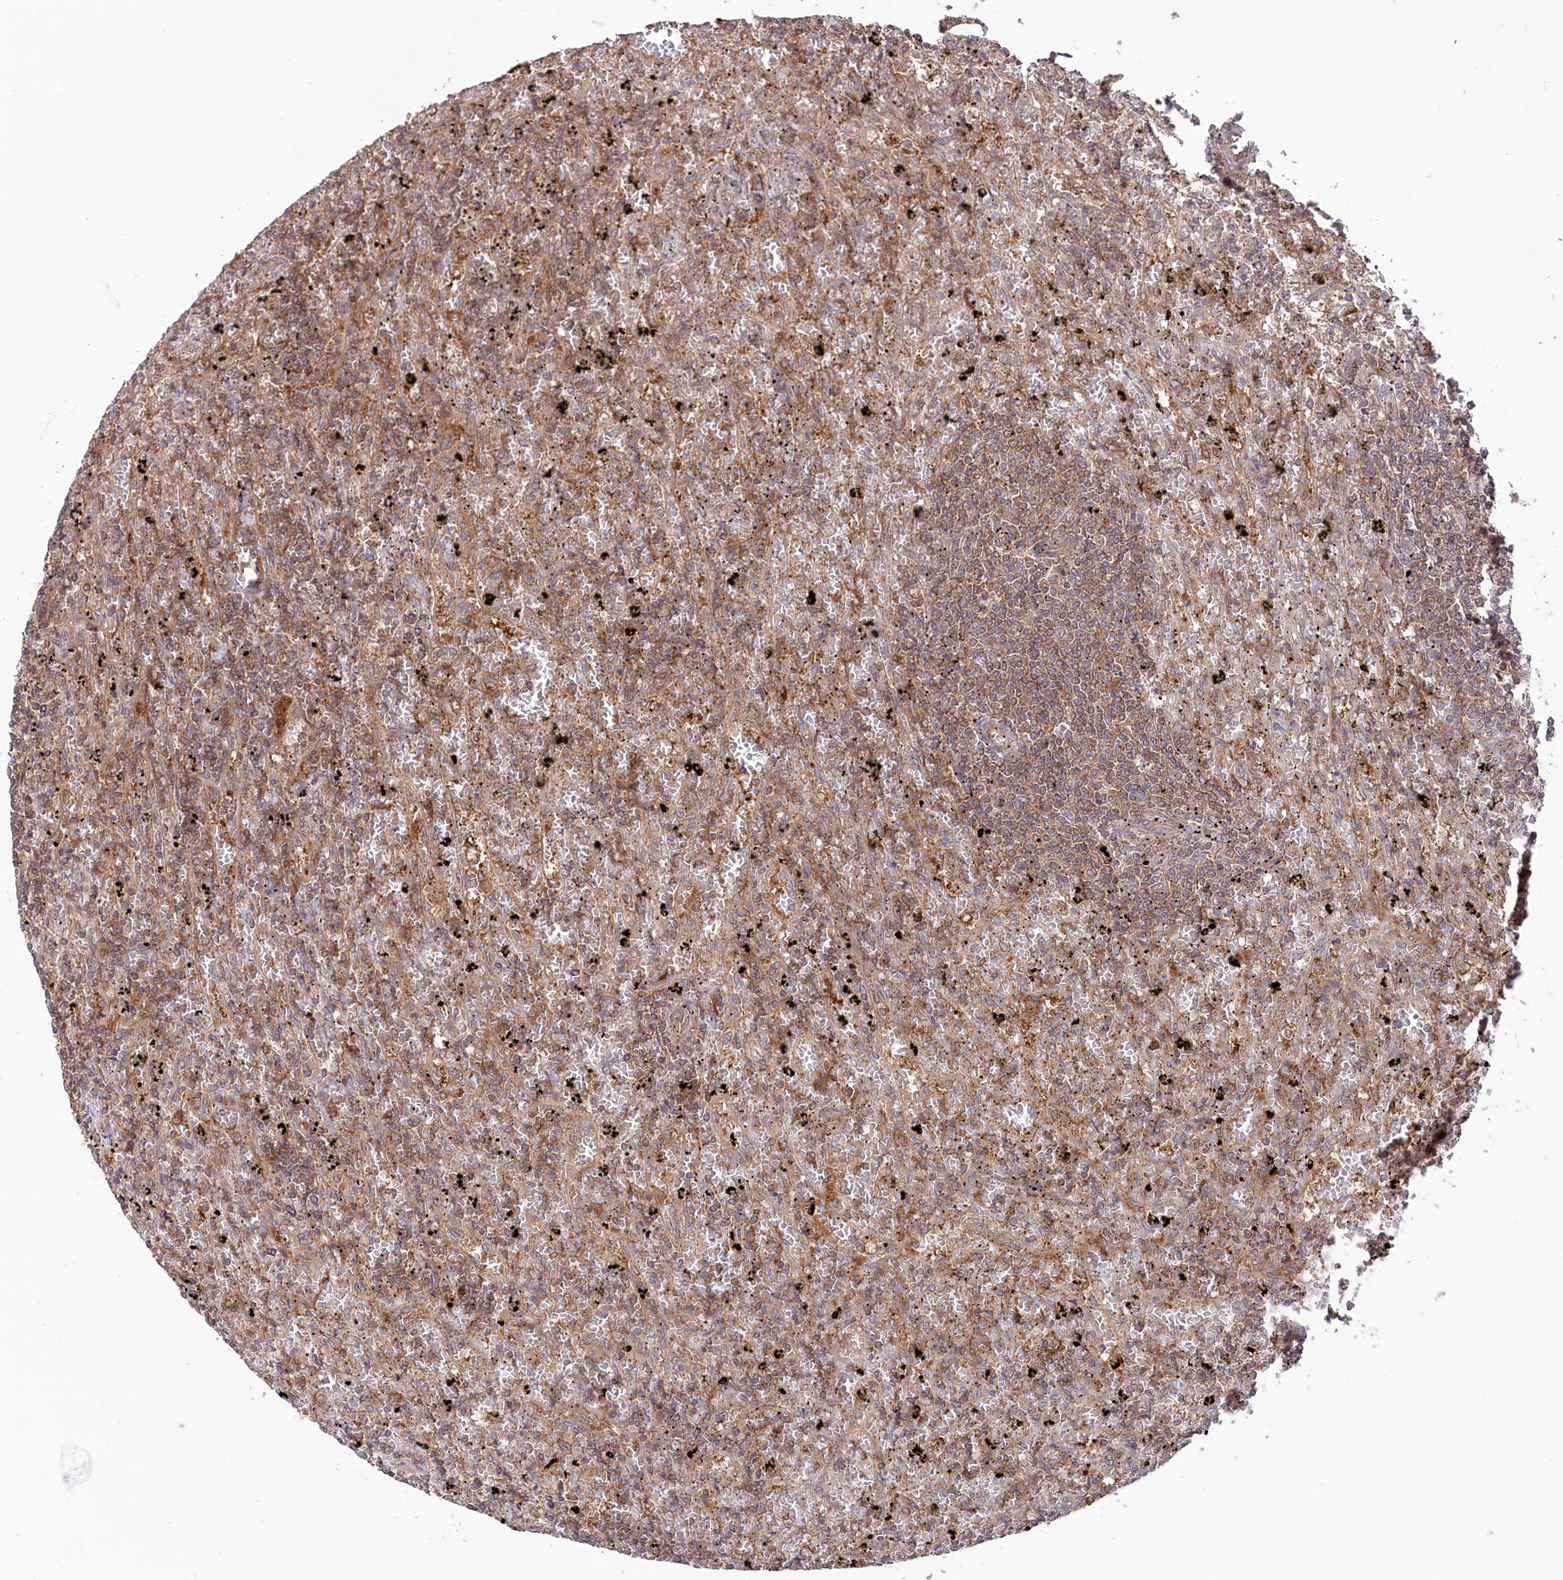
{"staining": {"intensity": "weak", "quantity": "25%-75%", "location": "cytoplasmic/membranous"}, "tissue": "lymphoma", "cell_type": "Tumor cells", "image_type": "cancer", "snomed": [{"axis": "morphology", "description": "Malignant lymphoma, non-Hodgkin's type, Low grade"}, {"axis": "topography", "description": "Spleen"}], "caption": "A low amount of weak cytoplasmic/membranous positivity is appreciated in approximately 25%-75% of tumor cells in lymphoma tissue.", "gene": "PPP1R21", "patient": {"sex": "male", "age": 76}}